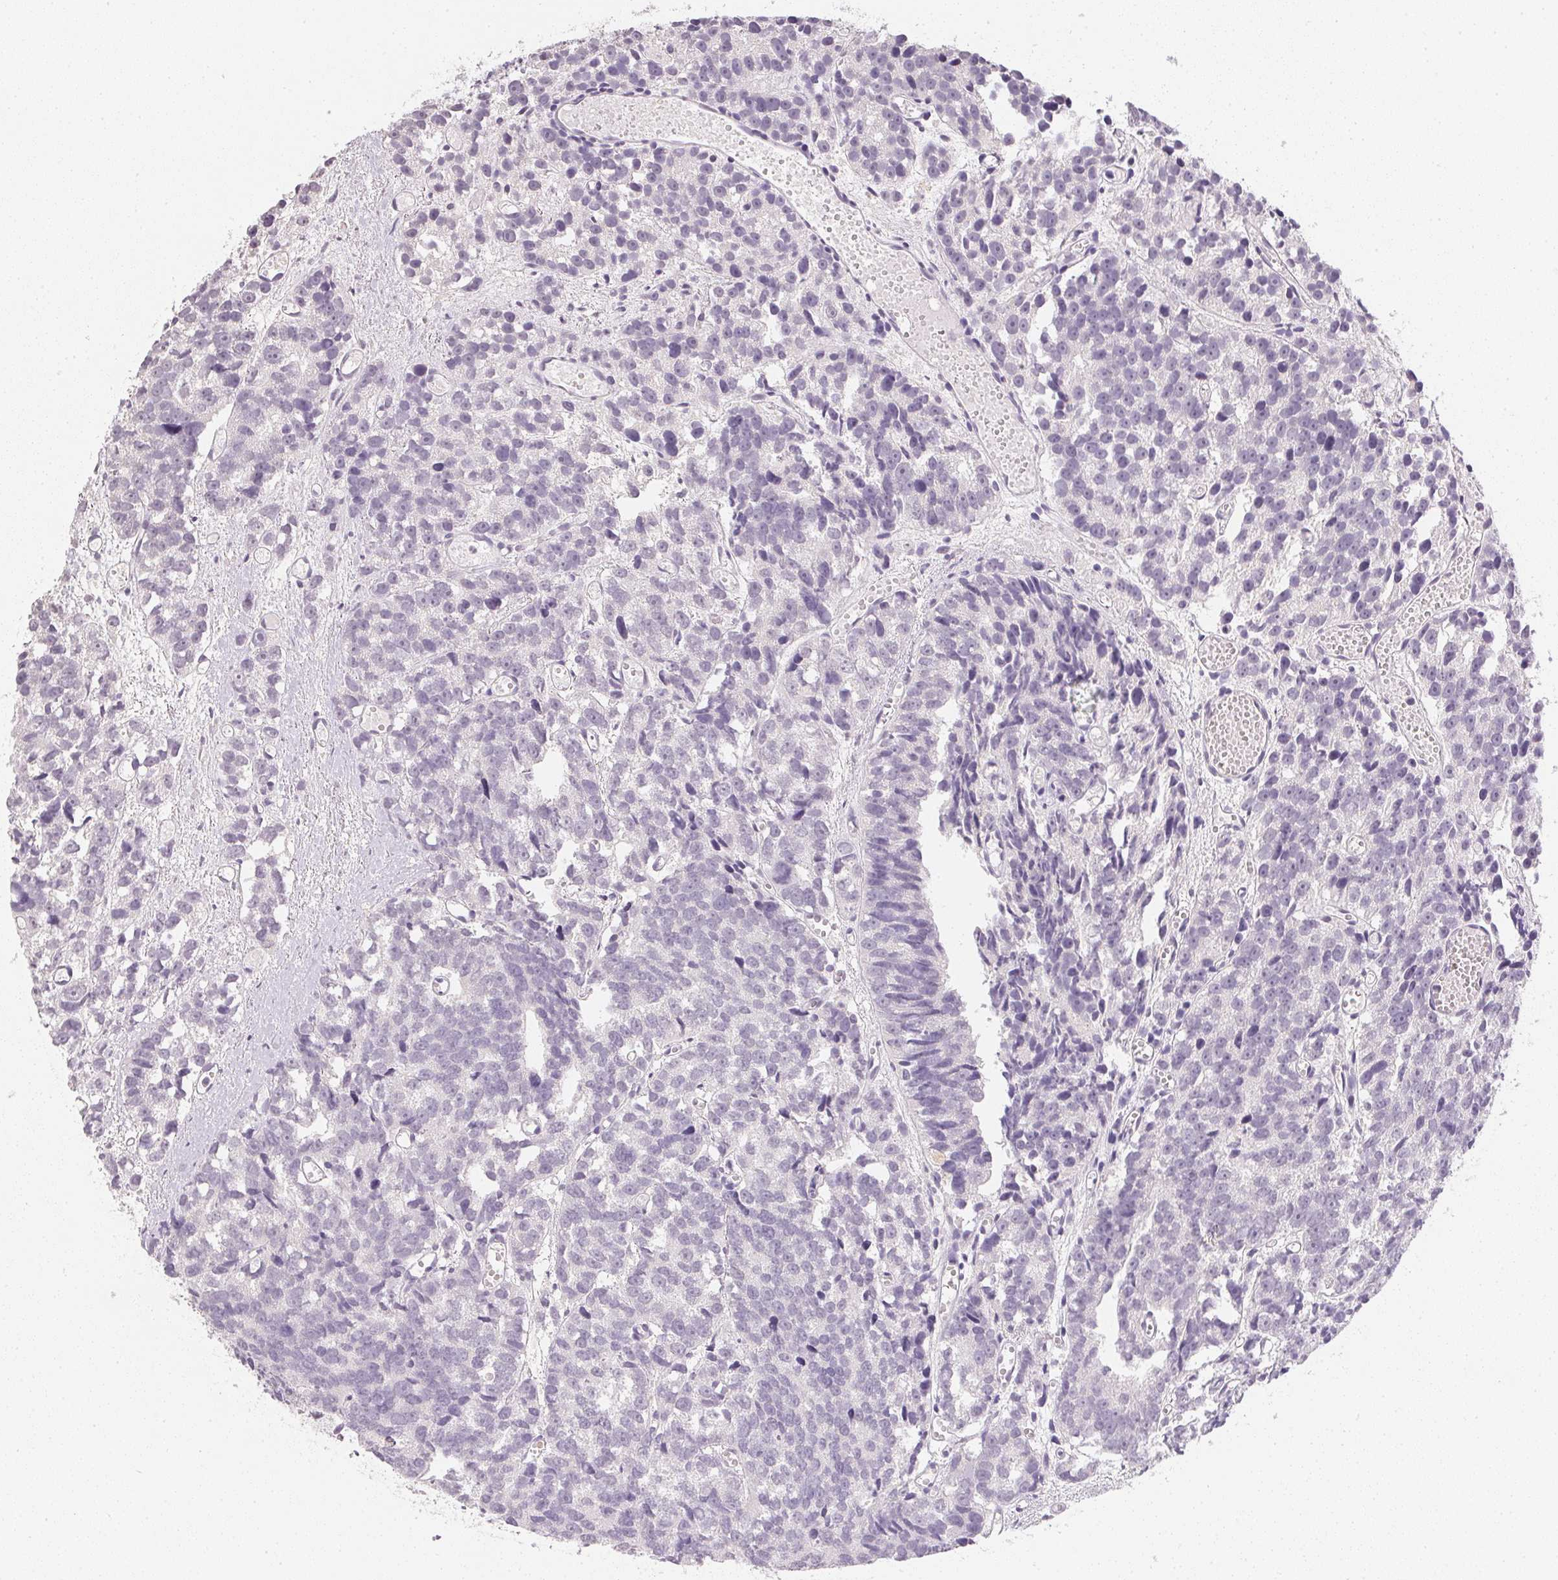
{"staining": {"intensity": "negative", "quantity": "none", "location": "none"}, "tissue": "prostate cancer", "cell_type": "Tumor cells", "image_type": "cancer", "snomed": [{"axis": "morphology", "description": "Adenocarcinoma, High grade"}, {"axis": "topography", "description": "Prostate"}], "caption": "The image displays no significant expression in tumor cells of prostate adenocarcinoma (high-grade). (DAB (3,3'-diaminobenzidine) immunohistochemistry with hematoxylin counter stain).", "gene": "PPY", "patient": {"sex": "male", "age": 77}}